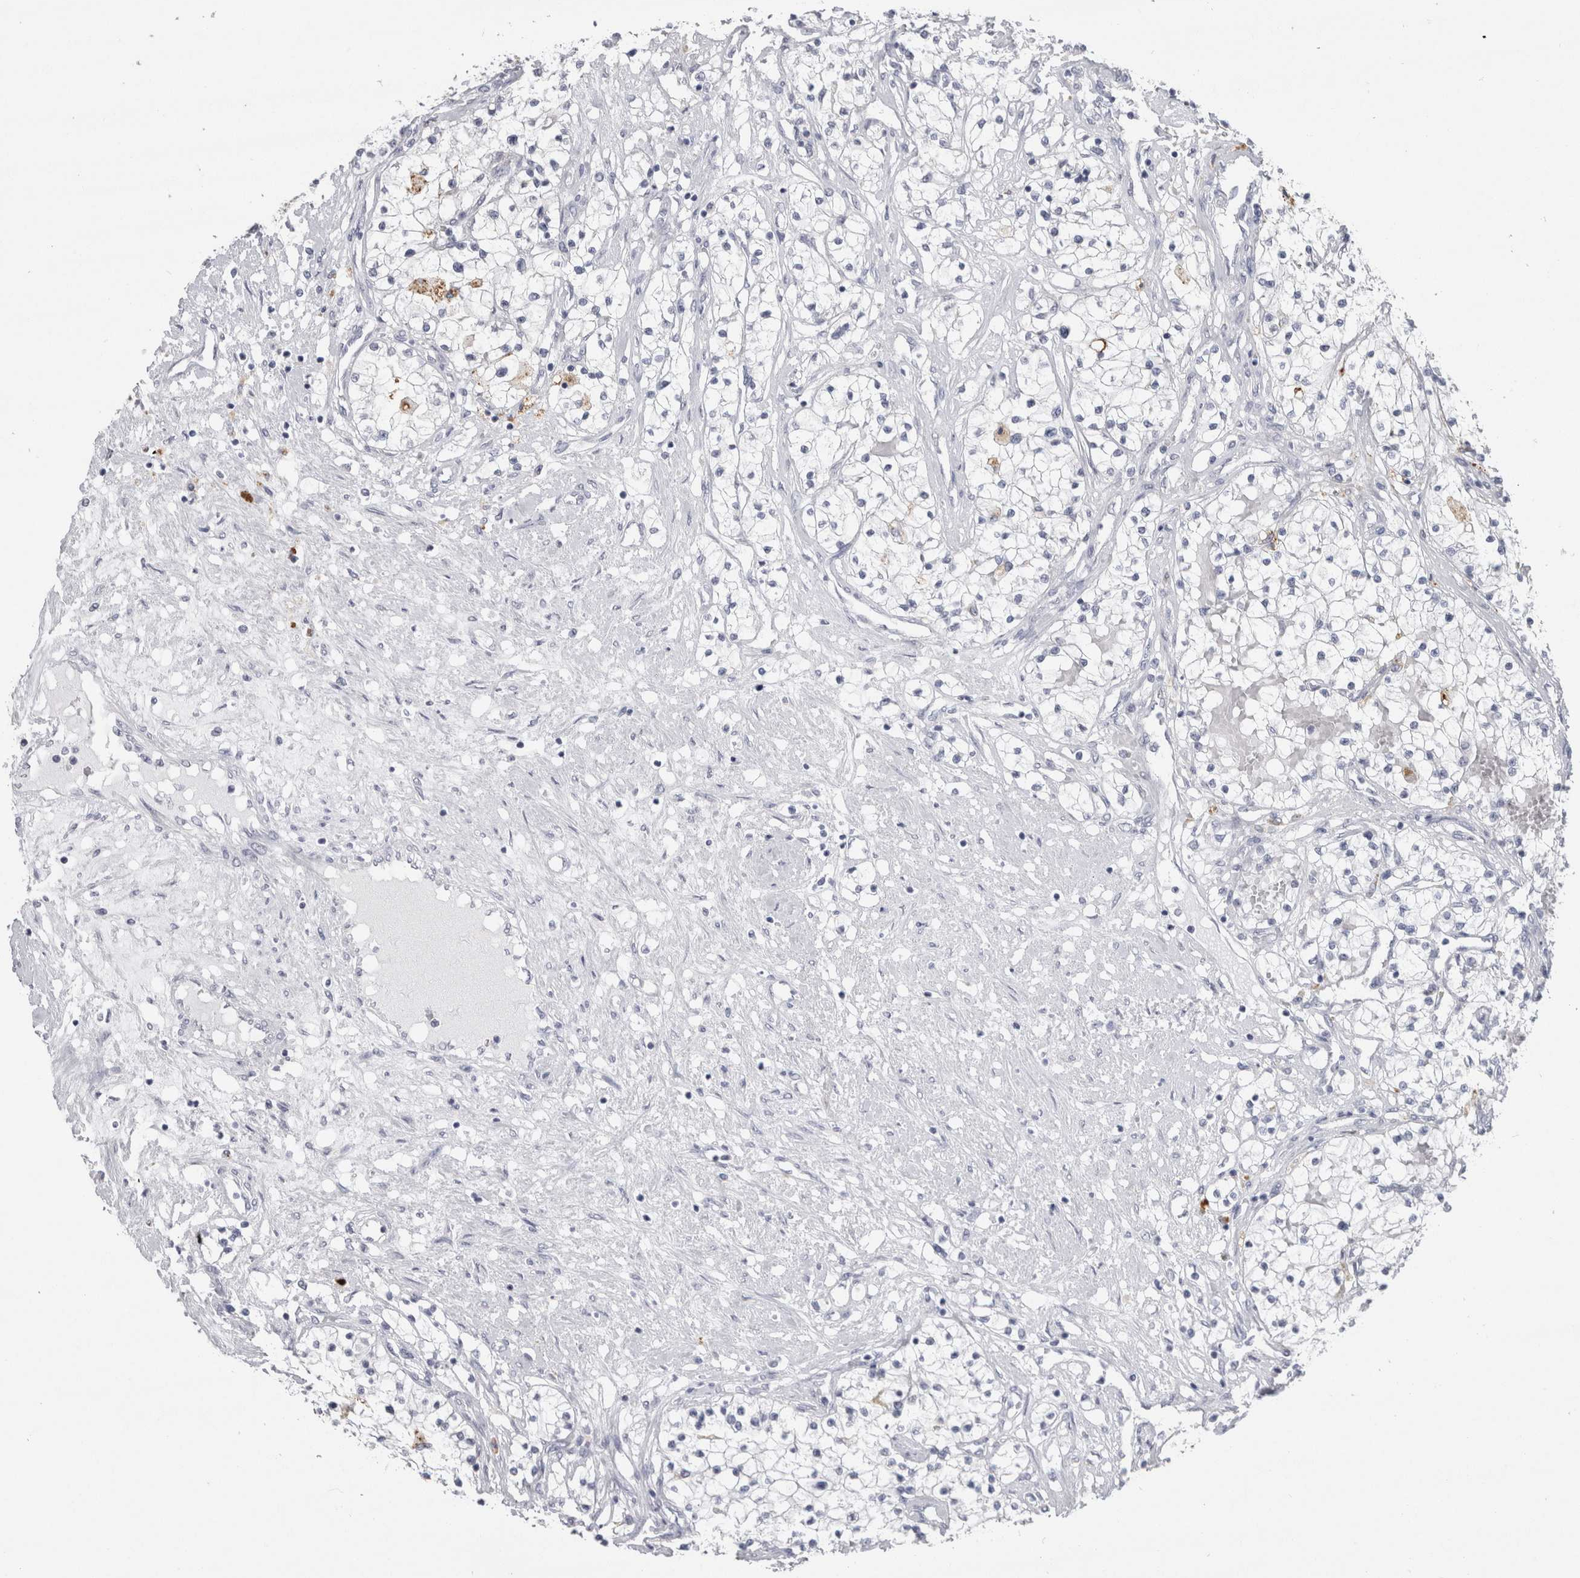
{"staining": {"intensity": "negative", "quantity": "none", "location": "none"}, "tissue": "renal cancer", "cell_type": "Tumor cells", "image_type": "cancer", "snomed": [{"axis": "morphology", "description": "Adenocarcinoma, NOS"}, {"axis": "topography", "description": "Kidney"}], "caption": "Immunohistochemistry (IHC) histopathology image of neoplastic tissue: human renal cancer (adenocarcinoma) stained with DAB exhibits no significant protein expression in tumor cells. Nuclei are stained in blue.", "gene": "CDH17", "patient": {"sex": "male", "age": 68}}